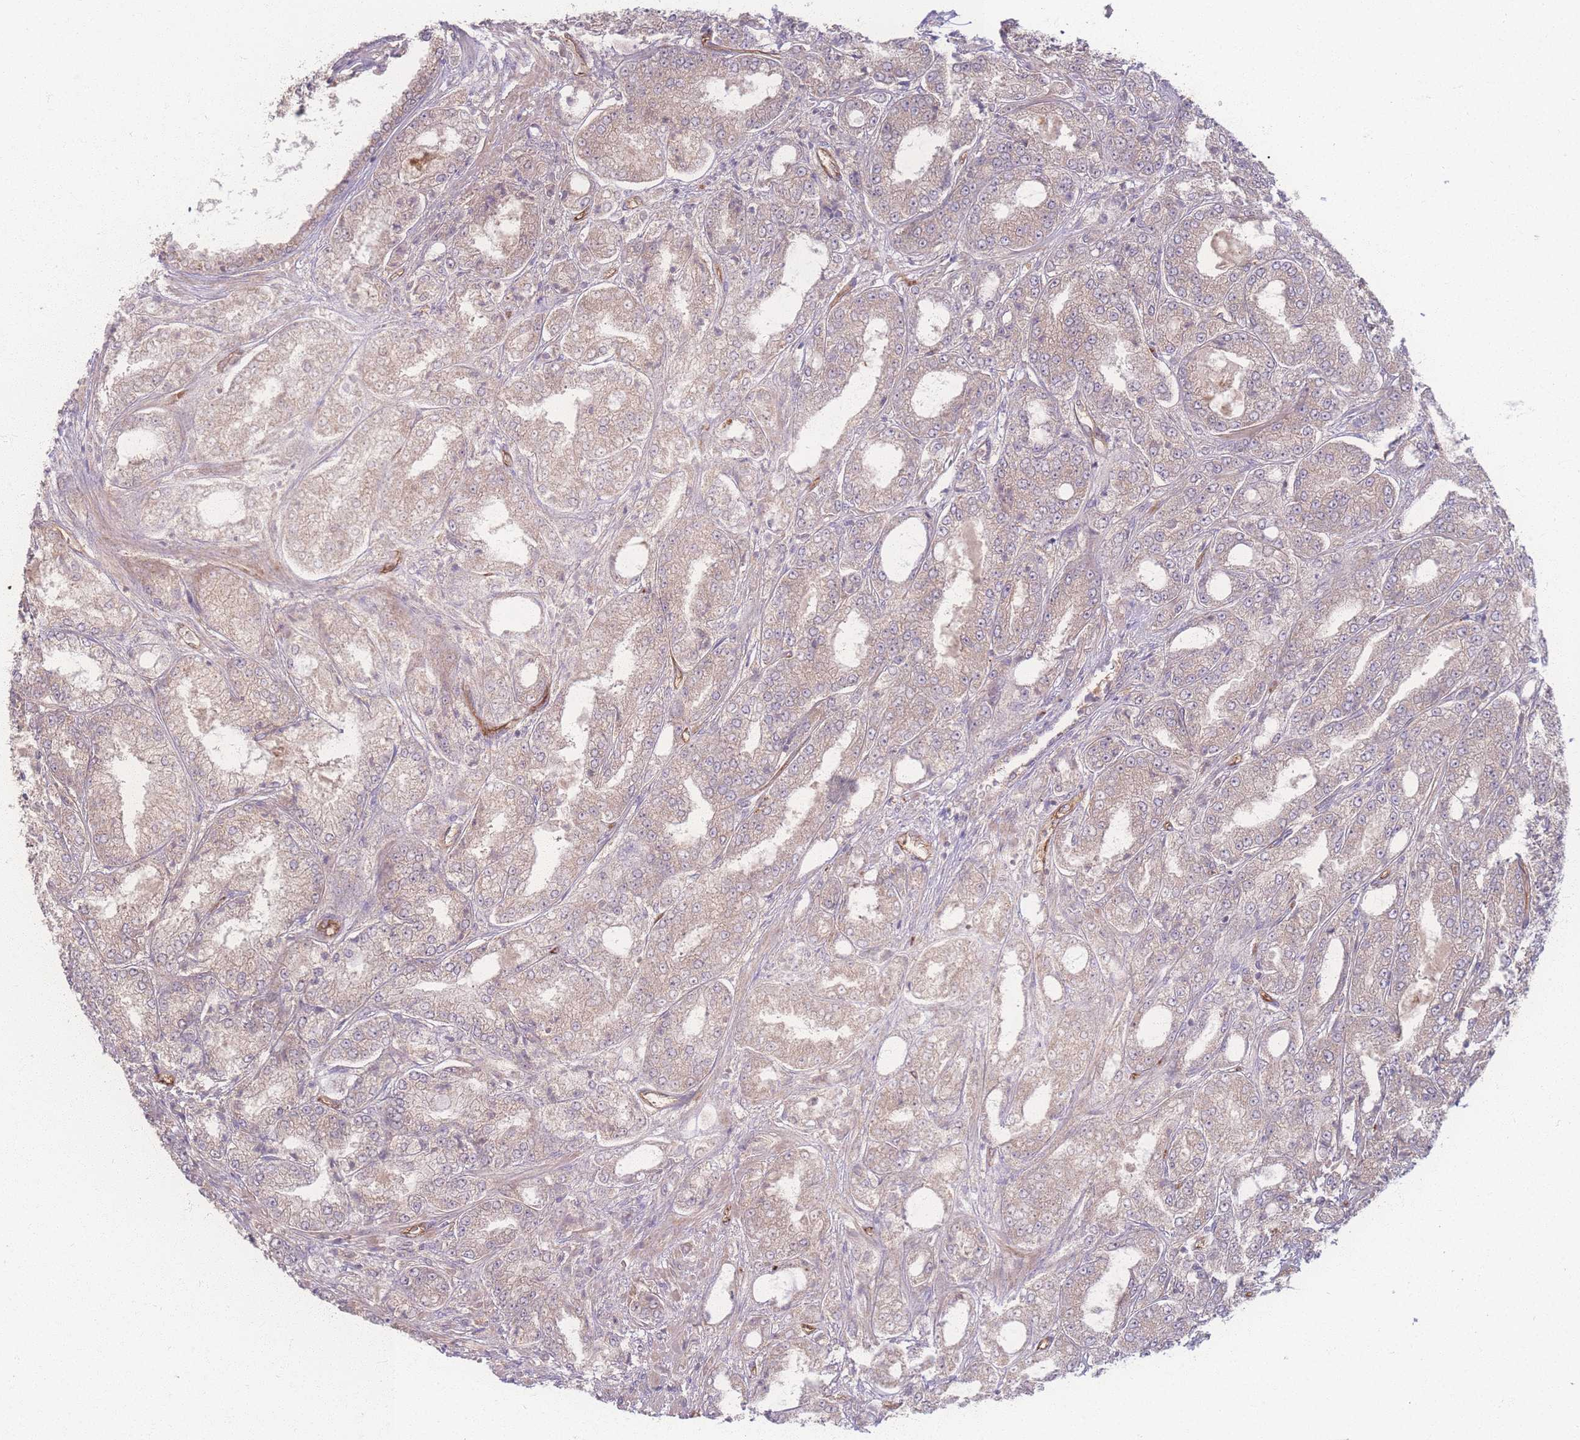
{"staining": {"intensity": "weak", "quantity": "25%-75%", "location": "cytoplasmic/membranous"}, "tissue": "prostate cancer", "cell_type": "Tumor cells", "image_type": "cancer", "snomed": [{"axis": "morphology", "description": "Adenocarcinoma, High grade"}, {"axis": "topography", "description": "Prostate"}], "caption": "High-grade adenocarcinoma (prostate) stained for a protein exhibits weak cytoplasmic/membranous positivity in tumor cells.", "gene": "INSR", "patient": {"sex": "male", "age": 71}}